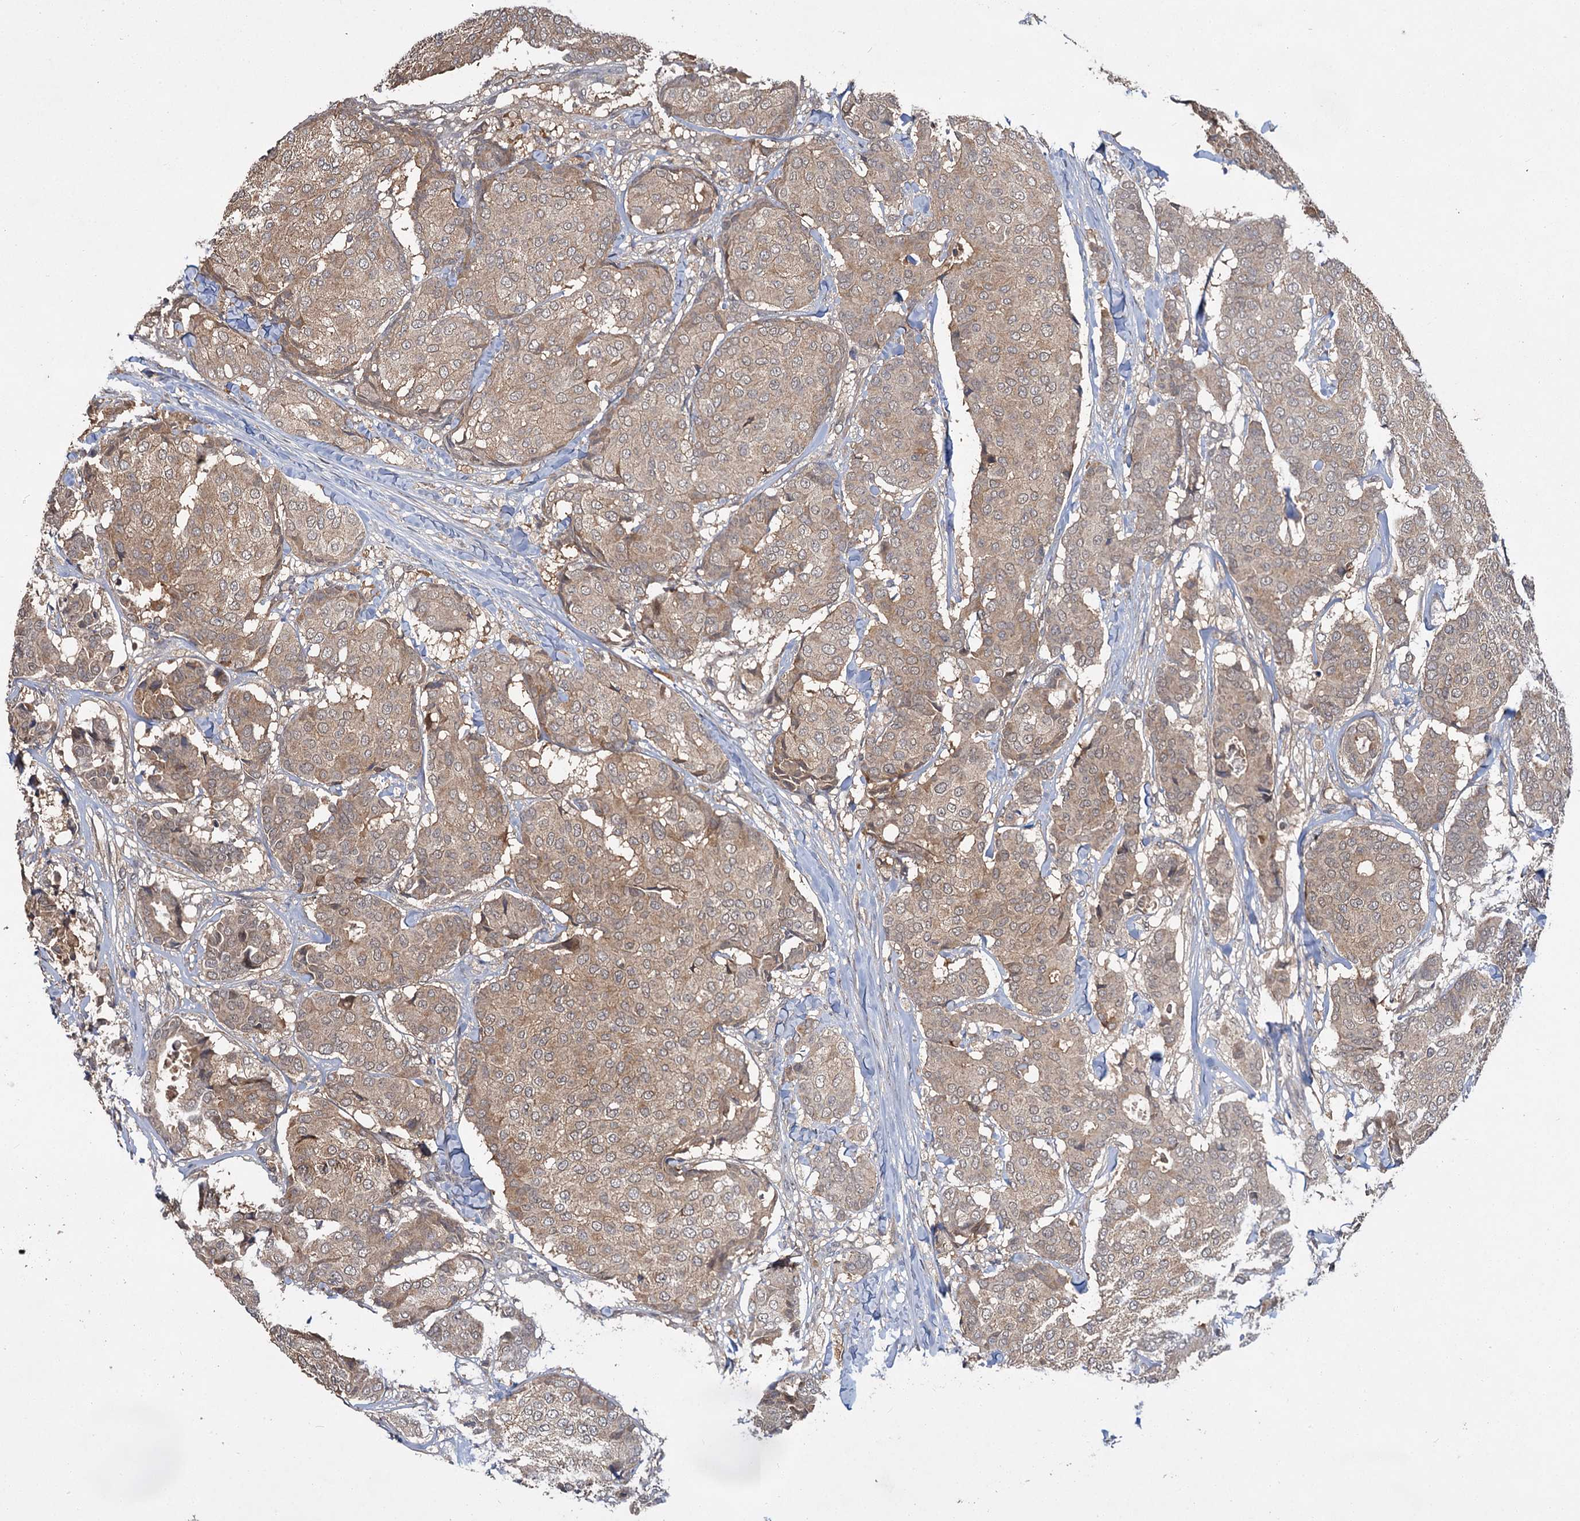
{"staining": {"intensity": "weak", "quantity": "25%-75%", "location": "cytoplasmic/membranous"}, "tissue": "breast cancer", "cell_type": "Tumor cells", "image_type": "cancer", "snomed": [{"axis": "morphology", "description": "Duct carcinoma"}, {"axis": "topography", "description": "Breast"}], "caption": "Immunohistochemical staining of breast cancer exhibits low levels of weak cytoplasmic/membranous staining in approximately 25%-75% of tumor cells. (Stains: DAB (3,3'-diaminobenzidine) in brown, nuclei in blue, Microscopy: brightfield microscopy at high magnification).", "gene": "MBD6", "patient": {"sex": "female", "age": 75}}